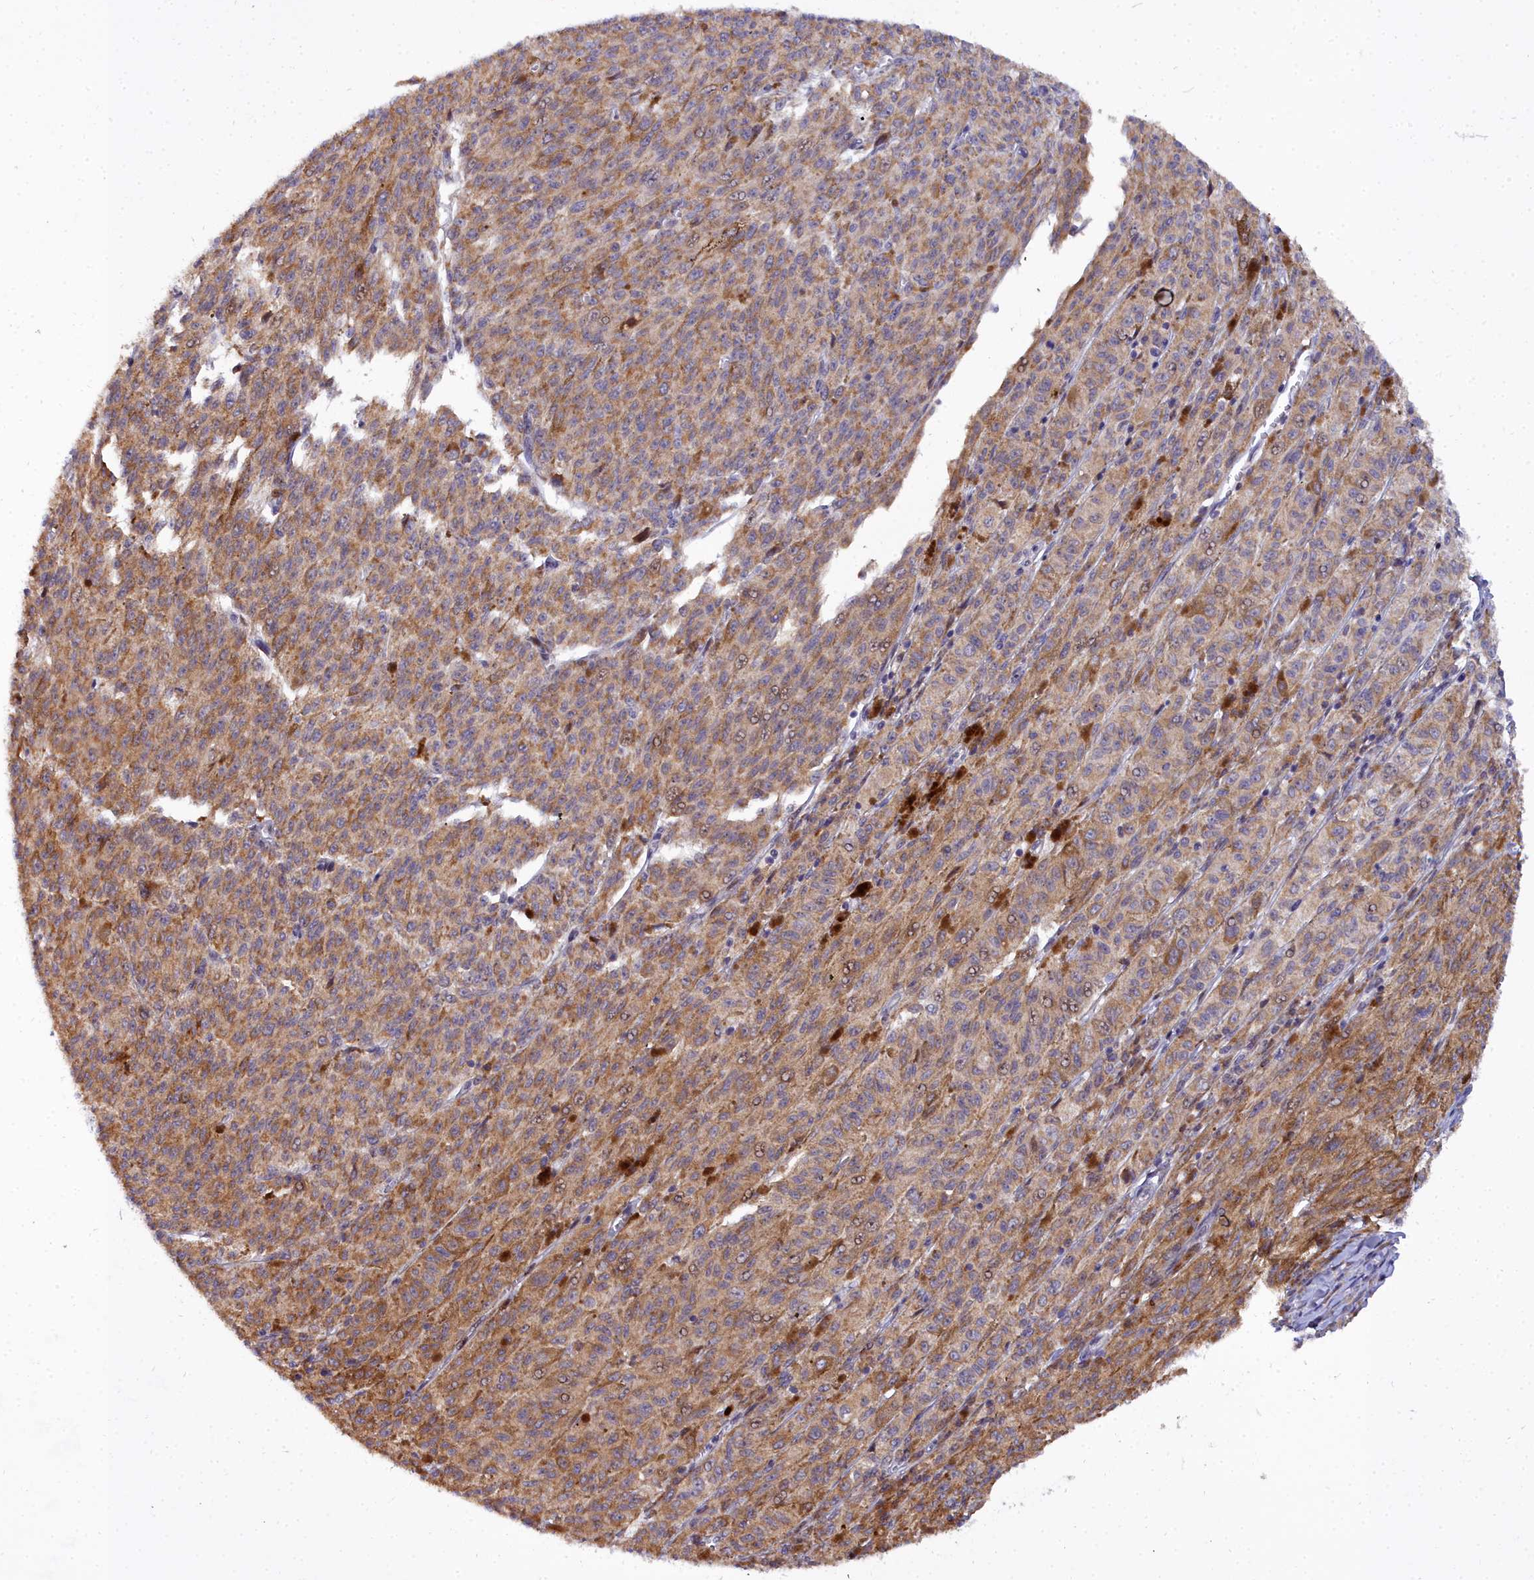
{"staining": {"intensity": "moderate", "quantity": ">75%", "location": "cytoplasmic/membranous"}, "tissue": "melanoma", "cell_type": "Tumor cells", "image_type": "cancer", "snomed": [{"axis": "morphology", "description": "Malignant melanoma, NOS"}, {"axis": "topography", "description": "Skin"}], "caption": "Human malignant melanoma stained with a brown dye demonstrates moderate cytoplasmic/membranous positive staining in about >75% of tumor cells.", "gene": "MRPS11", "patient": {"sex": "female", "age": 52}}